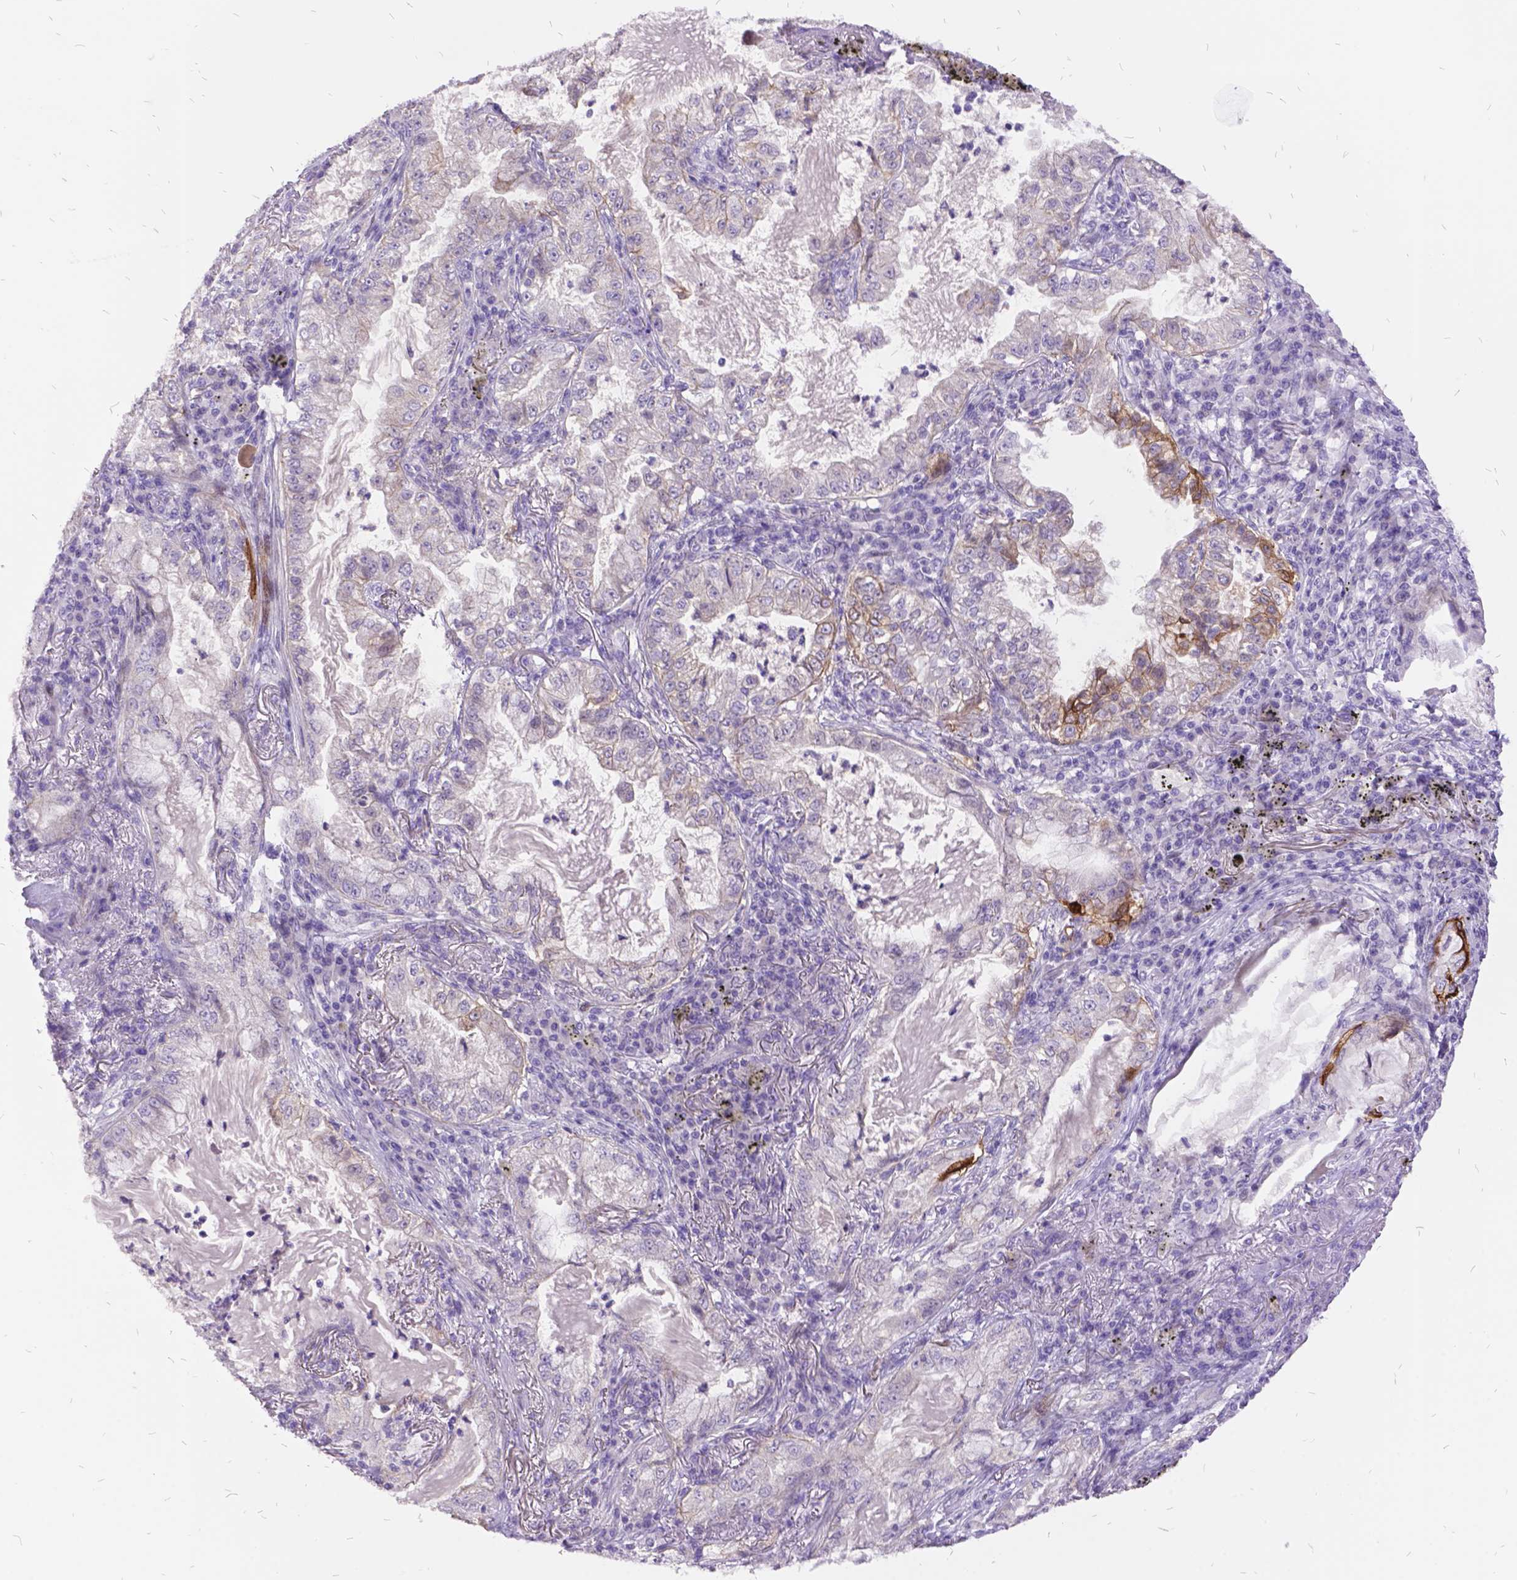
{"staining": {"intensity": "moderate", "quantity": "<25%", "location": "cytoplasmic/membranous"}, "tissue": "lung cancer", "cell_type": "Tumor cells", "image_type": "cancer", "snomed": [{"axis": "morphology", "description": "Adenocarcinoma, NOS"}, {"axis": "topography", "description": "Lung"}], "caption": "This is a photomicrograph of immunohistochemistry staining of lung cancer (adenocarcinoma), which shows moderate staining in the cytoplasmic/membranous of tumor cells.", "gene": "ITGB6", "patient": {"sex": "female", "age": 73}}